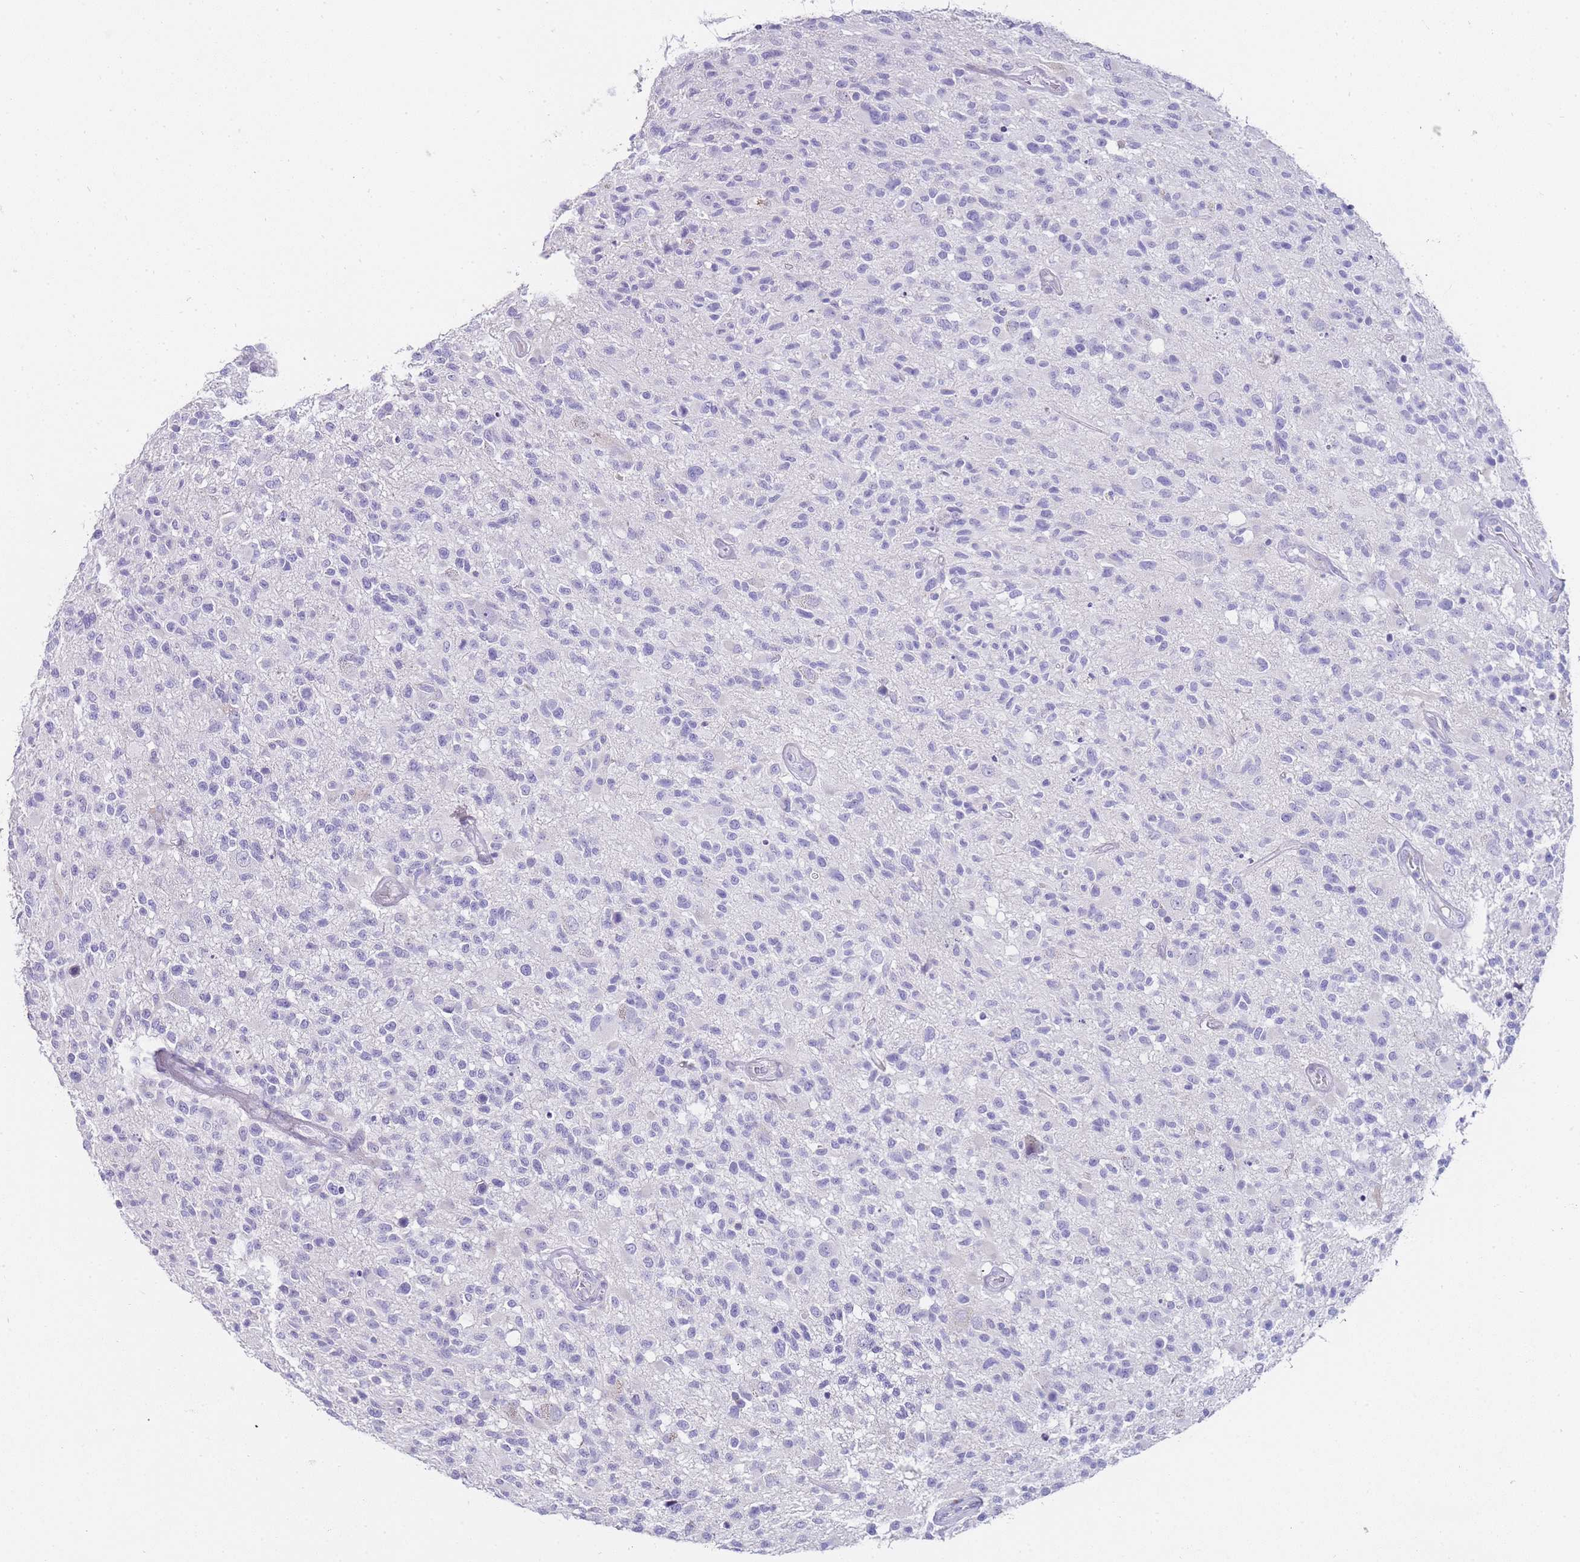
{"staining": {"intensity": "negative", "quantity": "none", "location": "none"}, "tissue": "glioma", "cell_type": "Tumor cells", "image_type": "cancer", "snomed": [{"axis": "morphology", "description": "Glioma, malignant, High grade"}, {"axis": "morphology", "description": "Glioblastoma, NOS"}, {"axis": "topography", "description": "Brain"}], "caption": "This is an immunohistochemistry image of human glioblastoma. There is no expression in tumor cells.", "gene": "DPP4", "patient": {"sex": "male", "age": 60}}